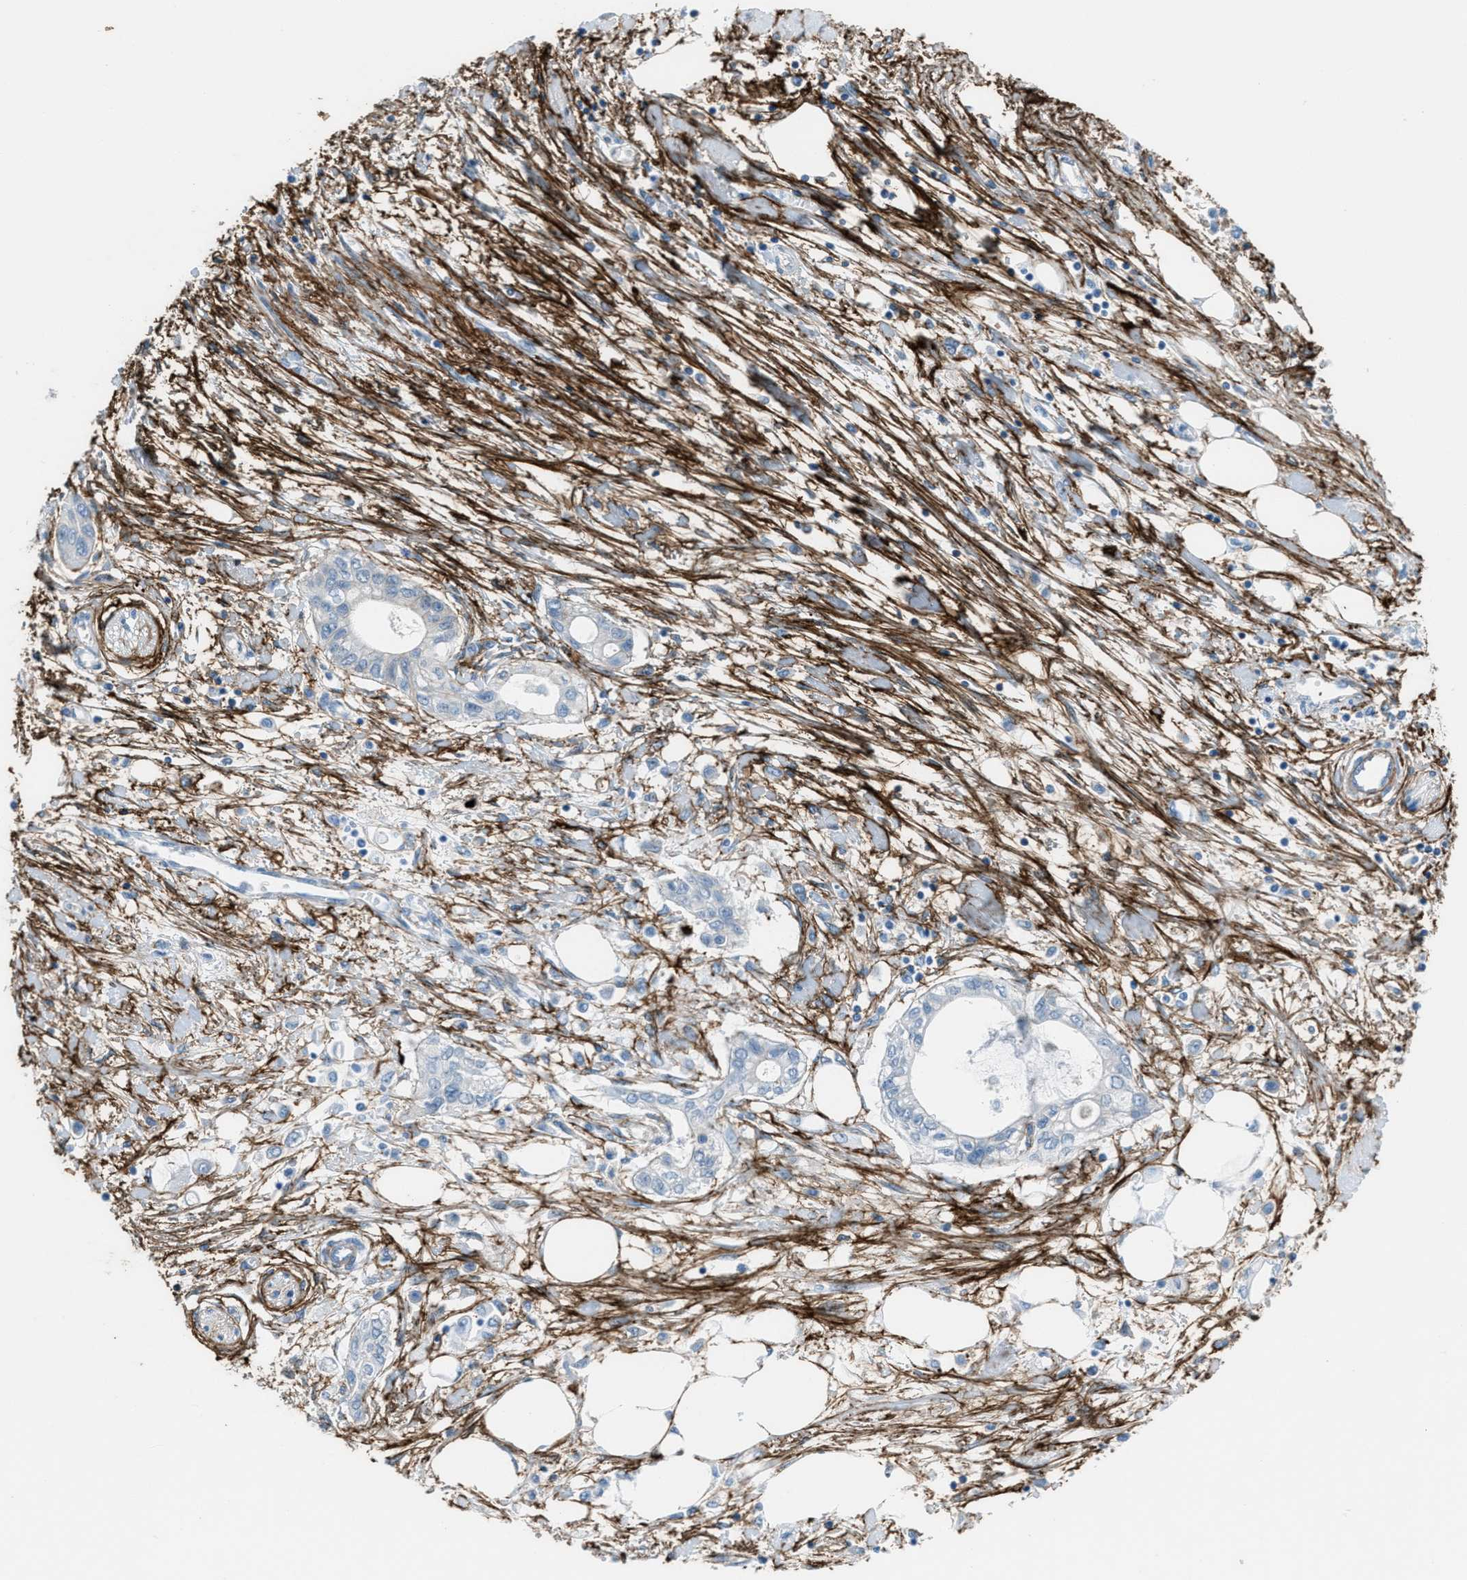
{"staining": {"intensity": "negative", "quantity": "none", "location": "none"}, "tissue": "pancreatic cancer", "cell_type": "Tumor cells", "image_type": "cancer", "snomed": [{"axis": "morphology", "description": "Adenocarcinoma, NOS"}, {"axis": "topography", "description": "Pancreas"}], "caption": "High magnification brightfield microscopy of adenocarcinoma (pancreatic) stained with DAB (brown) and counterstained with hematoxylin (blue): tumor cells show no significant expression. (Brightfield microscopy of DAB (3,3'-diaminobenzidine) IHC at high magnification).", "gene": "FBN1", "patient": {"sex": "female", "age": 77}}